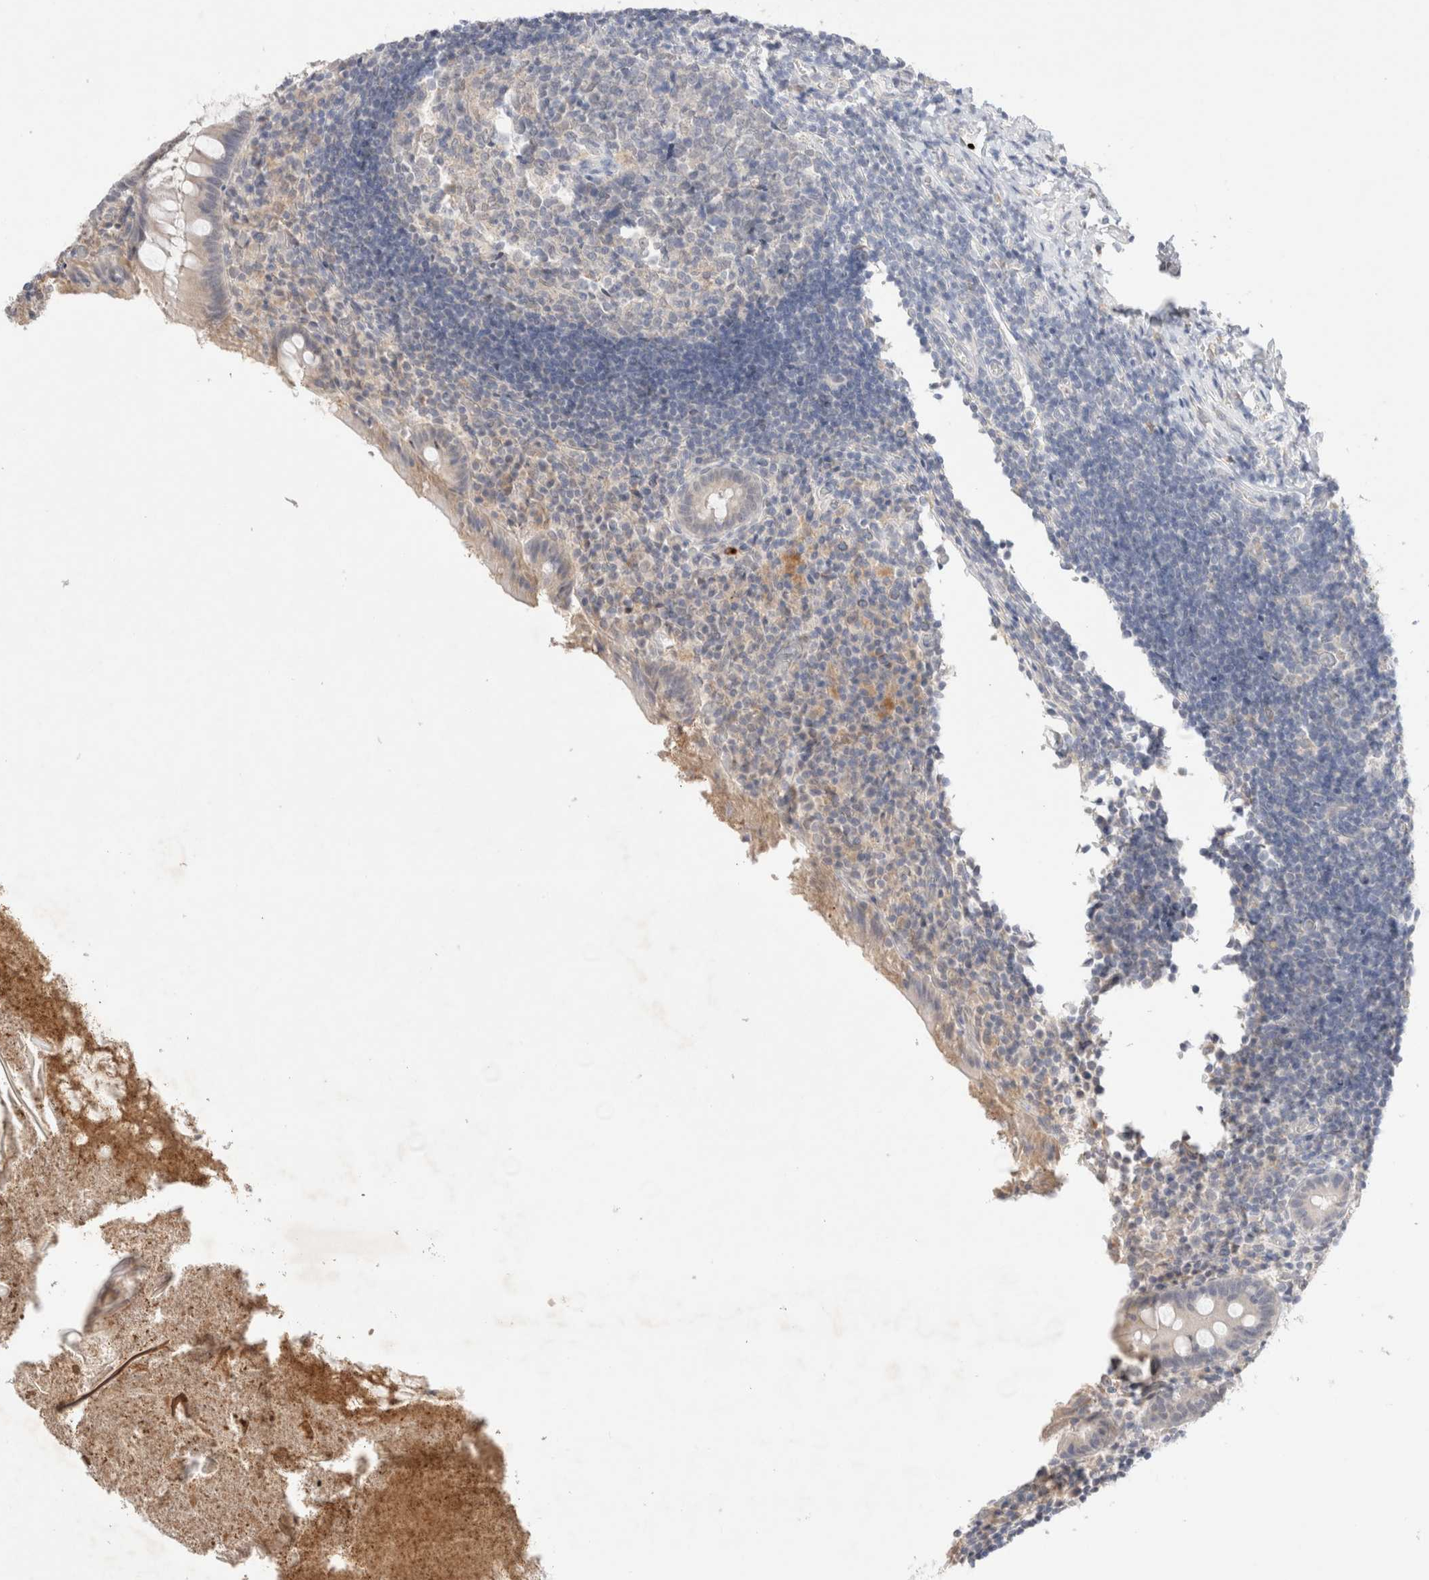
{"staining": {"intensity": "negative", "quantity": "none", "location": "none"}, "tissue": "appendix", "cell_type": "Glandular cells", "image_type": "normal", "snomed": [{"axis": "morphology", "description": "Normal tissue, NOS"}, {"axis": "topography", "description": "Appendix"}], "caption": "Glandular cells show no significant protein expression in normal appendix. The staining is performed using DAB (3,3'-diaminobenzidine) brown chromogen with nuclei counter-stained in using hematoxylin.", "gene": "SPATA20", "patient": {"sex": "female", "age": 17}}